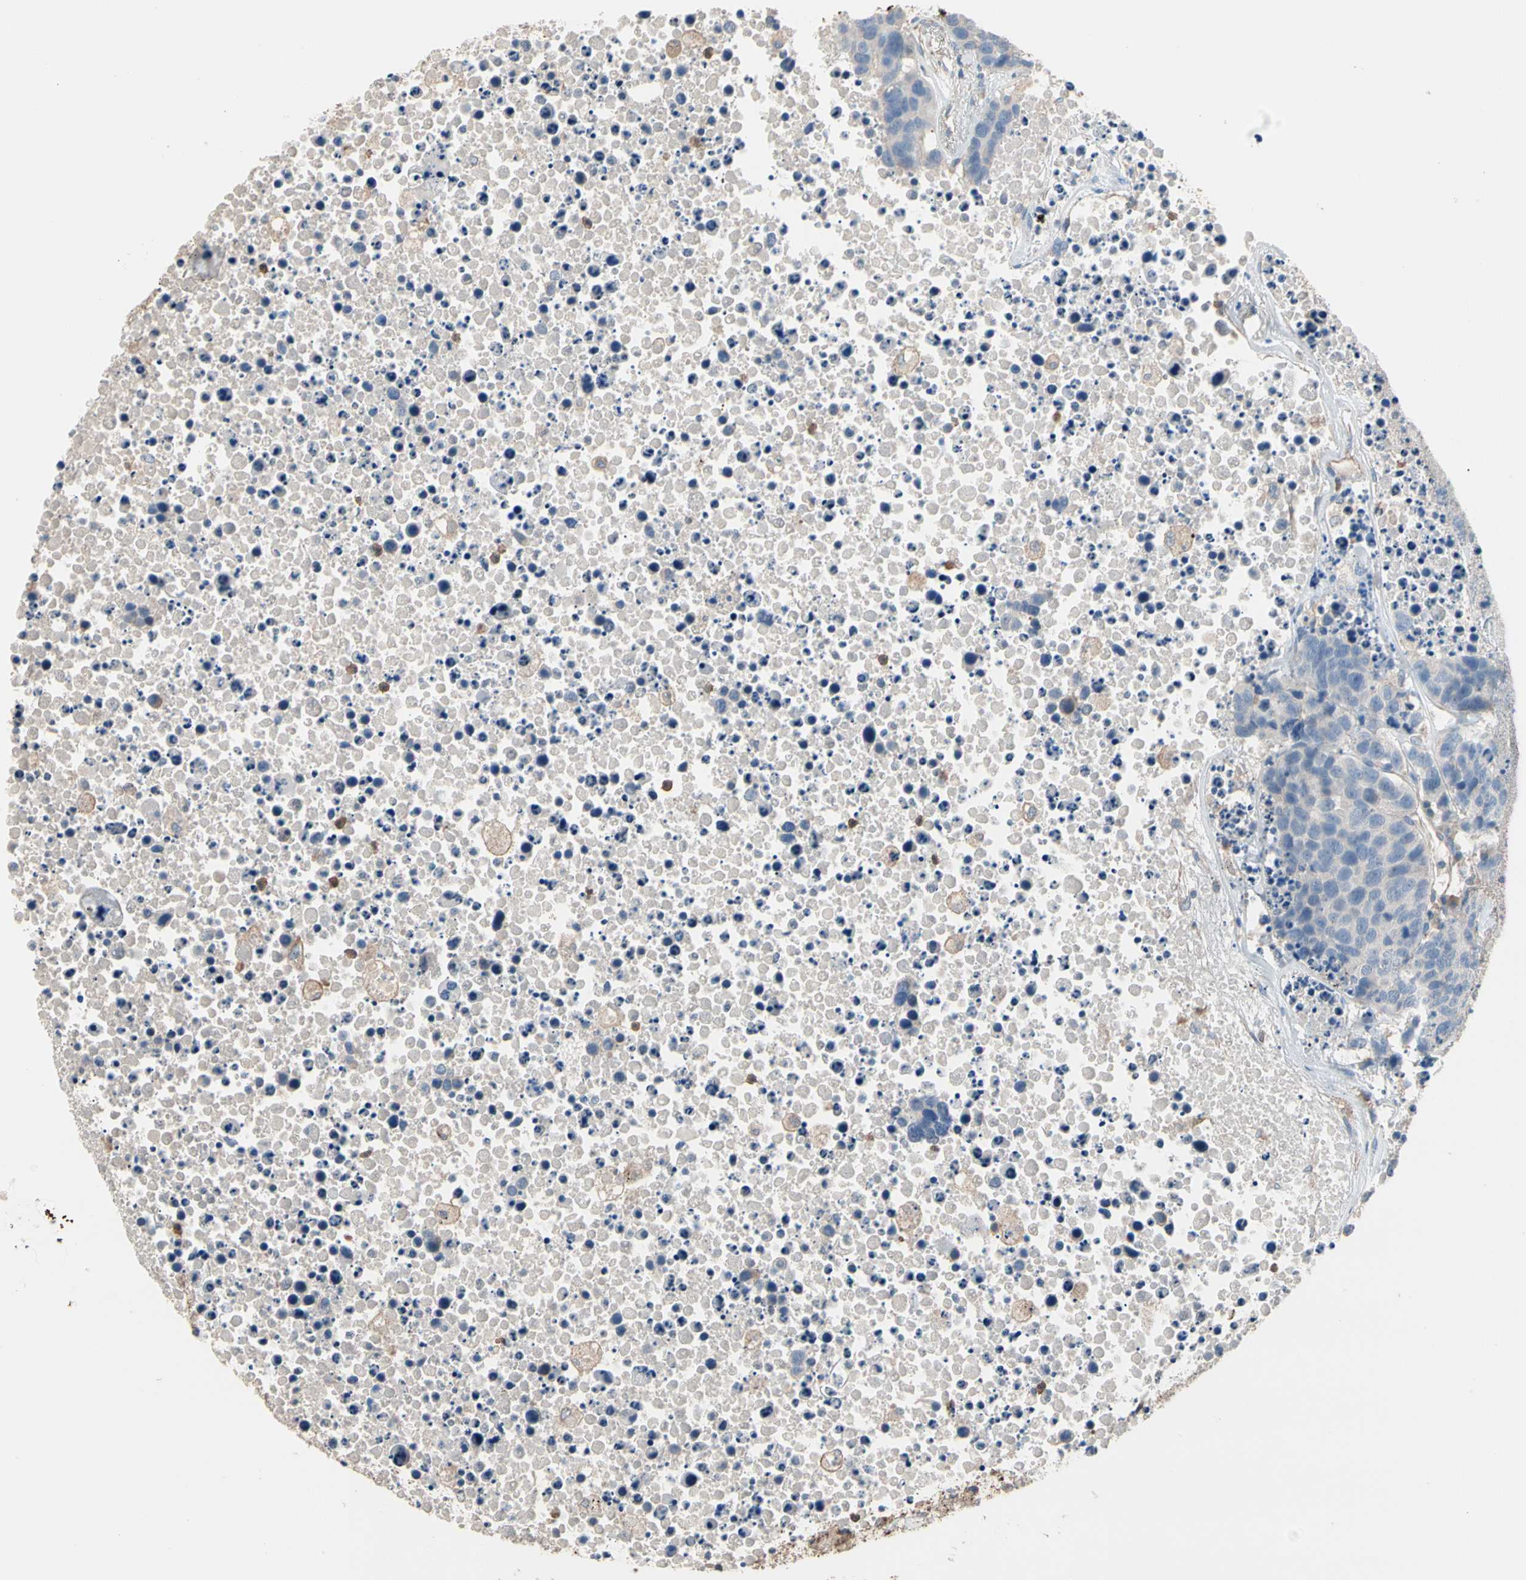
{"staining": {"intensity": "negative", "quantity": "none", "location": "none"}, "tissue": "carcinoid", "cell_type": "Tumor cells", "image_type": "cancer", "snomed": [{"axis": "morphology", "description": "Carcinoid, malignant, NOS"}, {"axis": "topography", "description": "Lung"}], "caption": "High power microscopy micrograph of an immunohistochemistry image of carcinoid, revealing no significant staining in tumor cells. The staining is performed using DAB brown chromogen with nuclei counter-stained in using hematoxylin.", "gene": "BBOX1", "patient": {"sex": "male", "age": 60}}